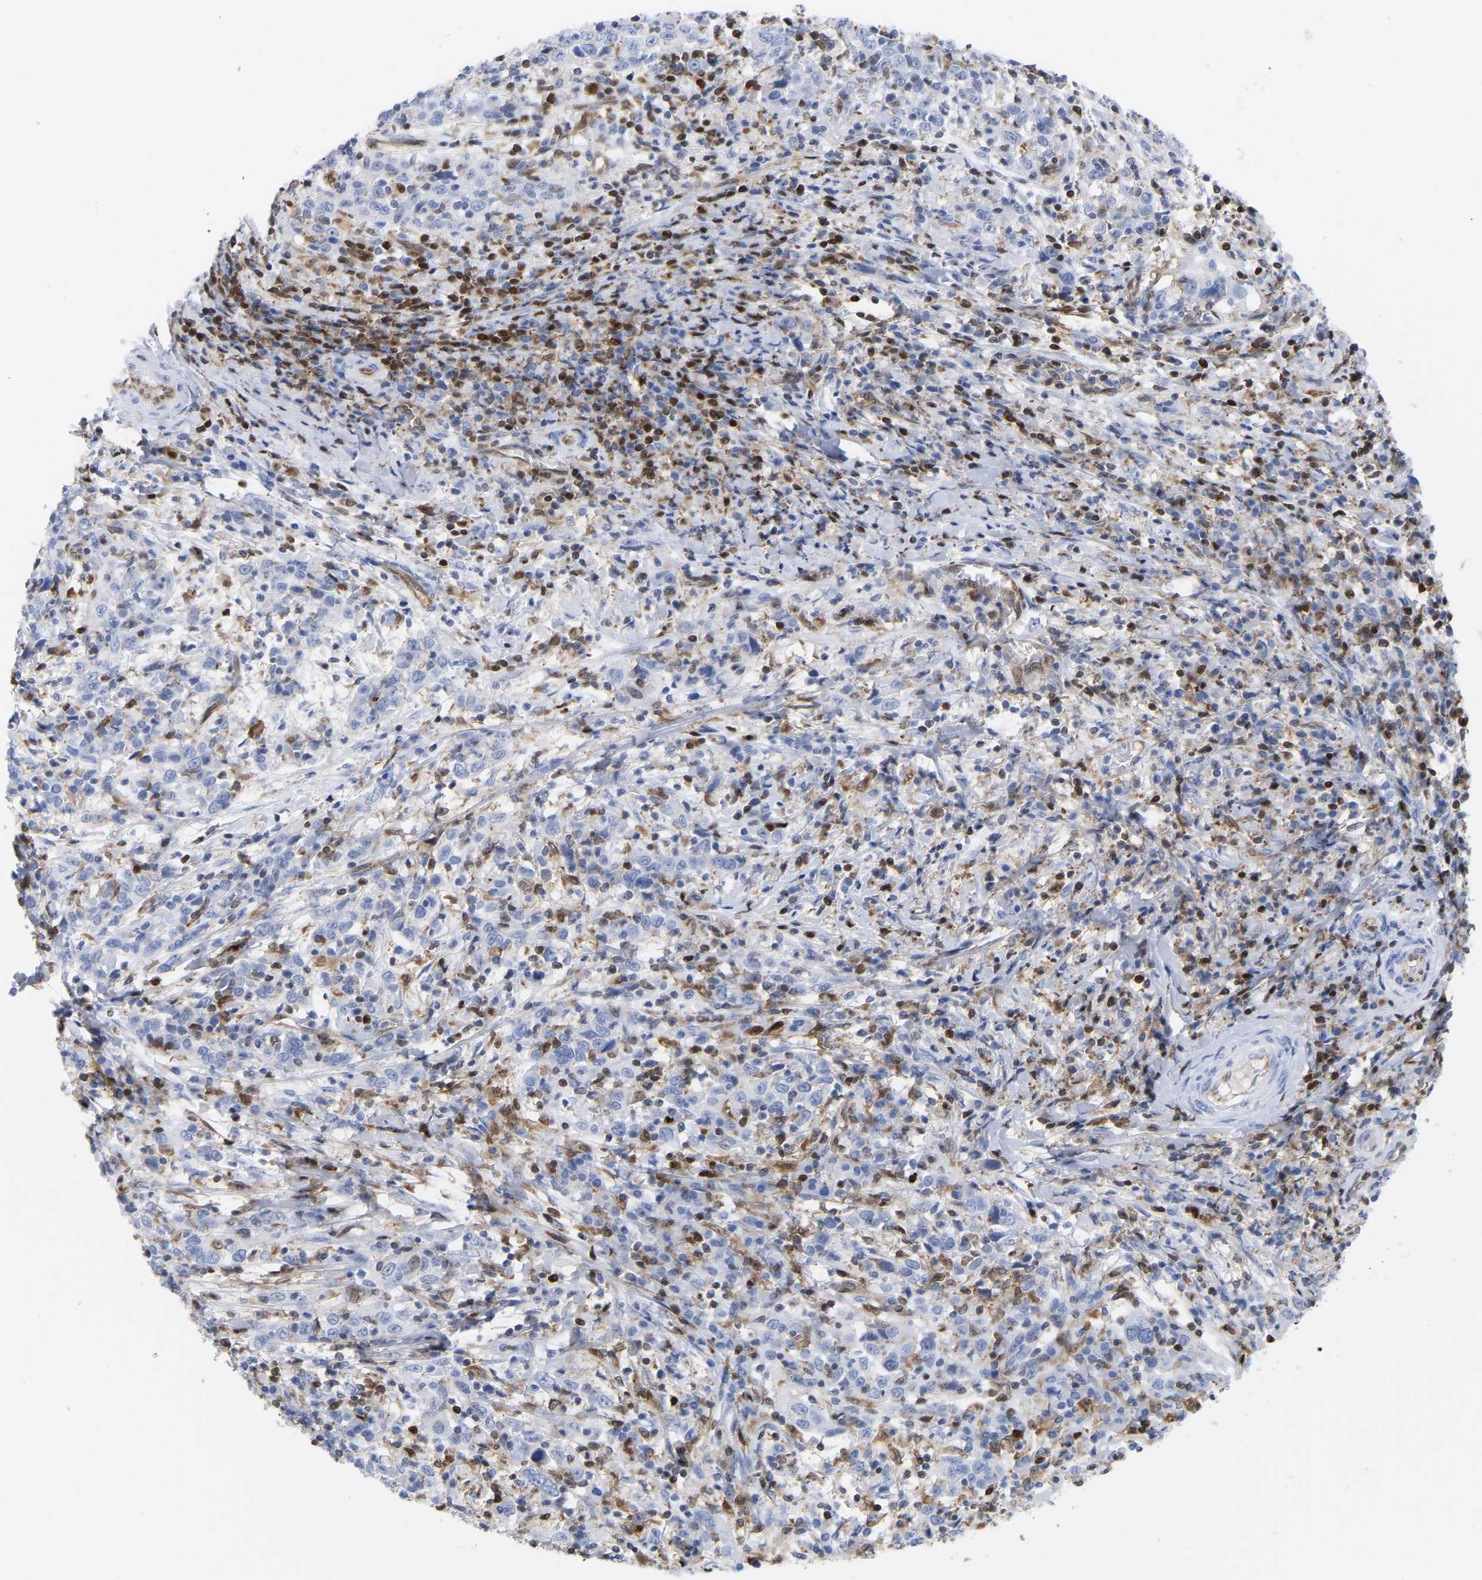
{"staining": {"intensity": "negative", "quantity": "none", "location": "none"}, "tissue": "cervical cancer", "cell_type": "Tumor cells", "image_type": "cancer", "snomed": [{"axis": "morphology", "description": "Squamous cell carcinoma, NOS"}, {"axis": "topography", "description": "Cervix"}], "caption": "A high-resolution image shows immunohistochemistry (IHC) staining of cervical squamous cell carcinoma, which exhibits no significant staining in tumor cells. (Brightfield microscopy of DAB (3,3'-diaminobenzidine) immunohistochemistry (IHC) at high magnification).", "gene": "GIMAP4", "patient": {"sex": "female", "age": 46}}